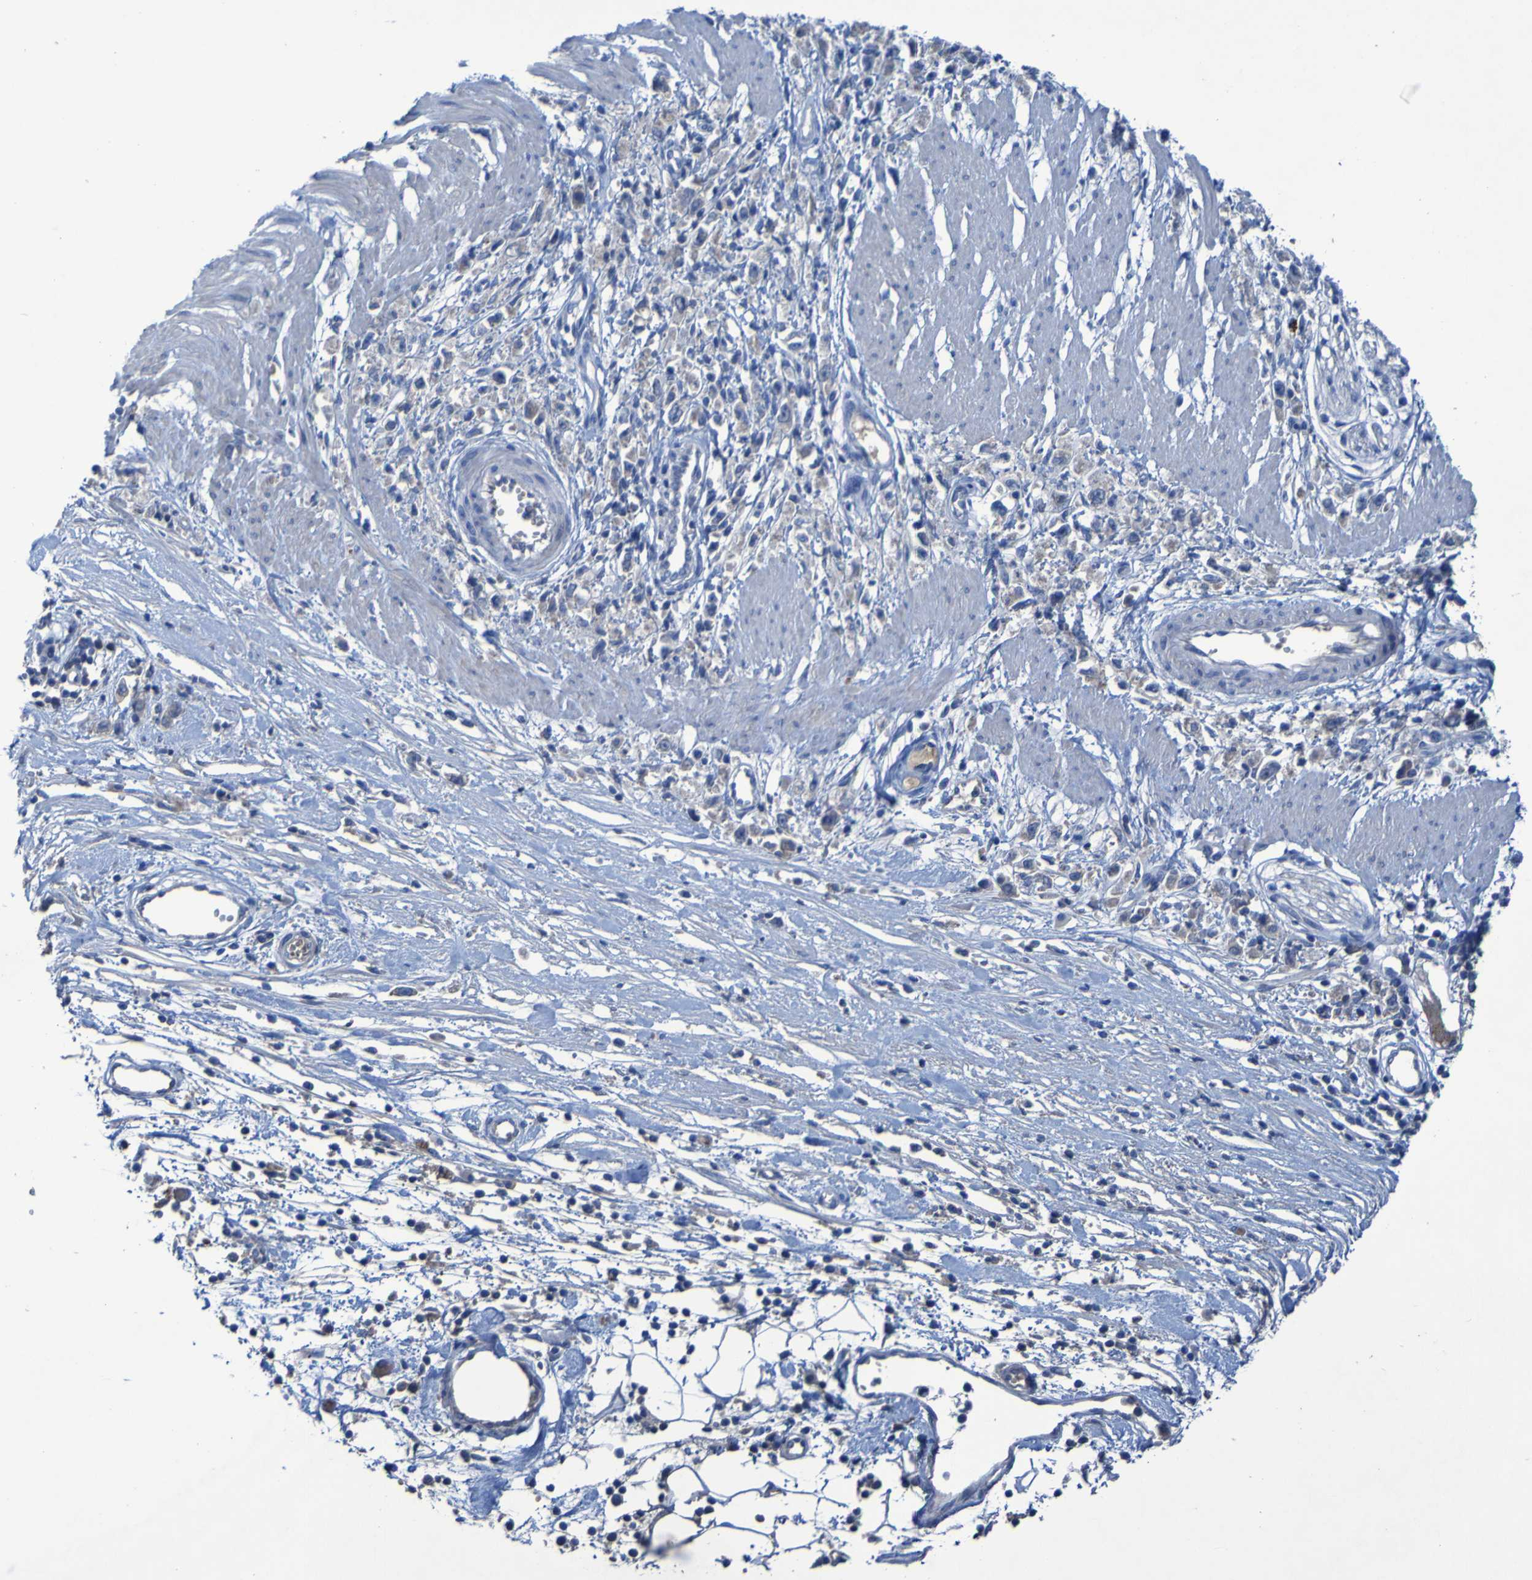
{"staining": {"intensity": "negative", "quantity": "none", "location": "none"}, "tissue": "stomach cancer", "cell_type": "Tumor cells", "image_type": "cancer", "snomed": [{"axis": "morphology", "description": "Adenocarcinoma, NOS"}, {"axis": "topography", "description": "Stomach"}], "caption": "This is a image of immunohistochemistry staining of adenocarcinoma (stomach), which shows no expression in tumor cells.", "gene": "SGK2", "patient": {"sex": "female", "age": 59}}